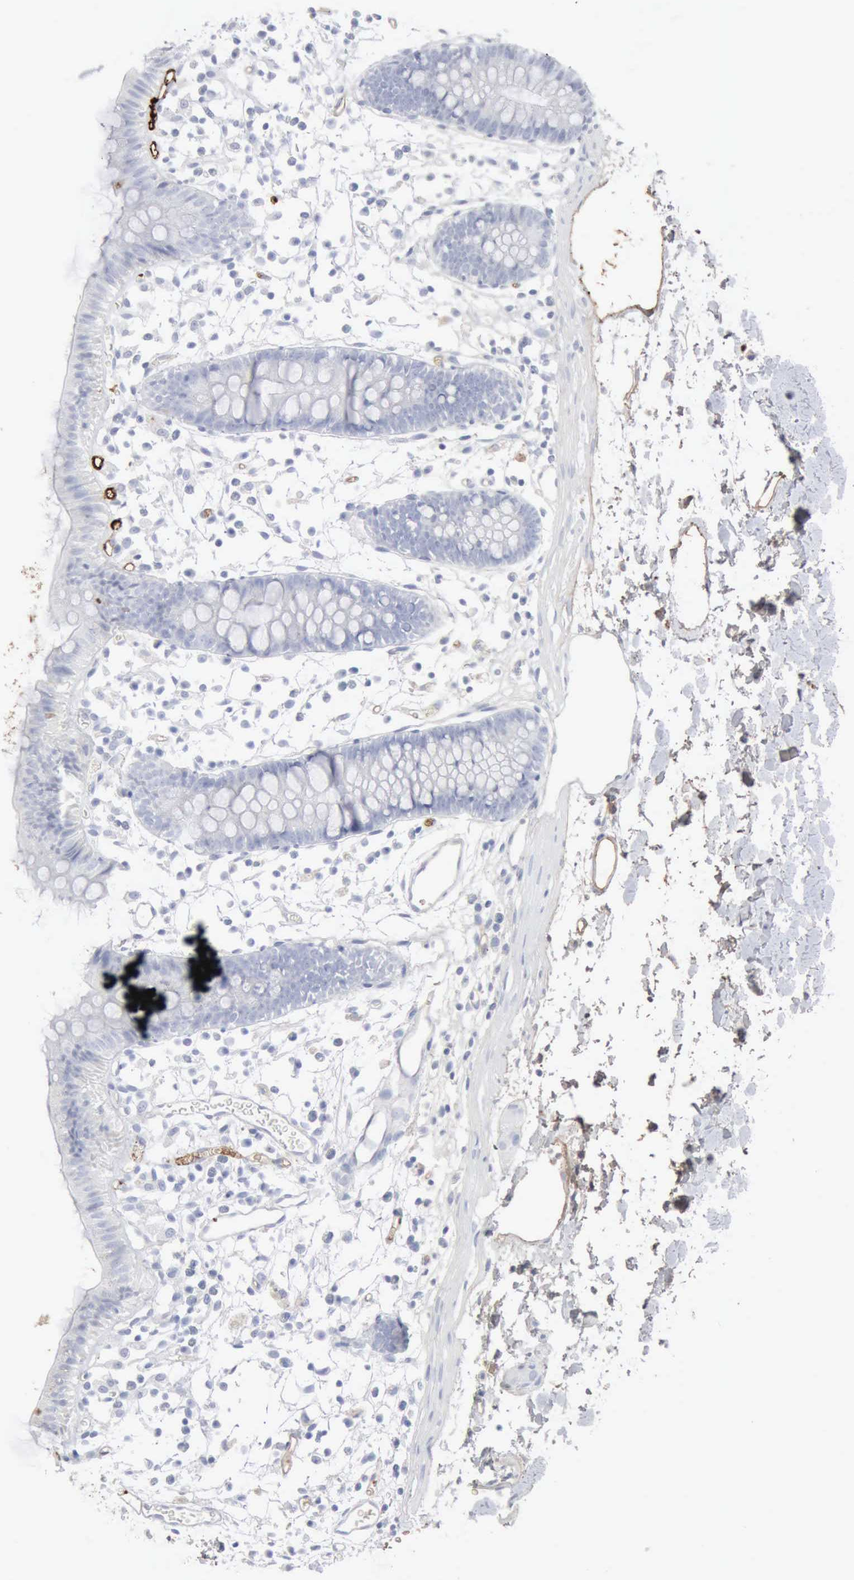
{"staining": {"intensity": "moderate", "quantity": "25%-75%", "location": "cytoplasmic/membranous"}, "tissue": "colon", "cell_type": "Endothelial cells", "image_type": "normal", "snomed": [{"axis": "morphology", "description": "Normal tissue, NOS"}, {"axis": "topography", "description": "Colon"}], "caption": "This micrograph shows immunohistochemistry (IHC) staining of normal colon, with medium moderate cytoplasmic/membranous staining in about 25%-75% of endothelial cells.", "gene": "C4BPA", "patient": {"sex": "male", "age": 14}}